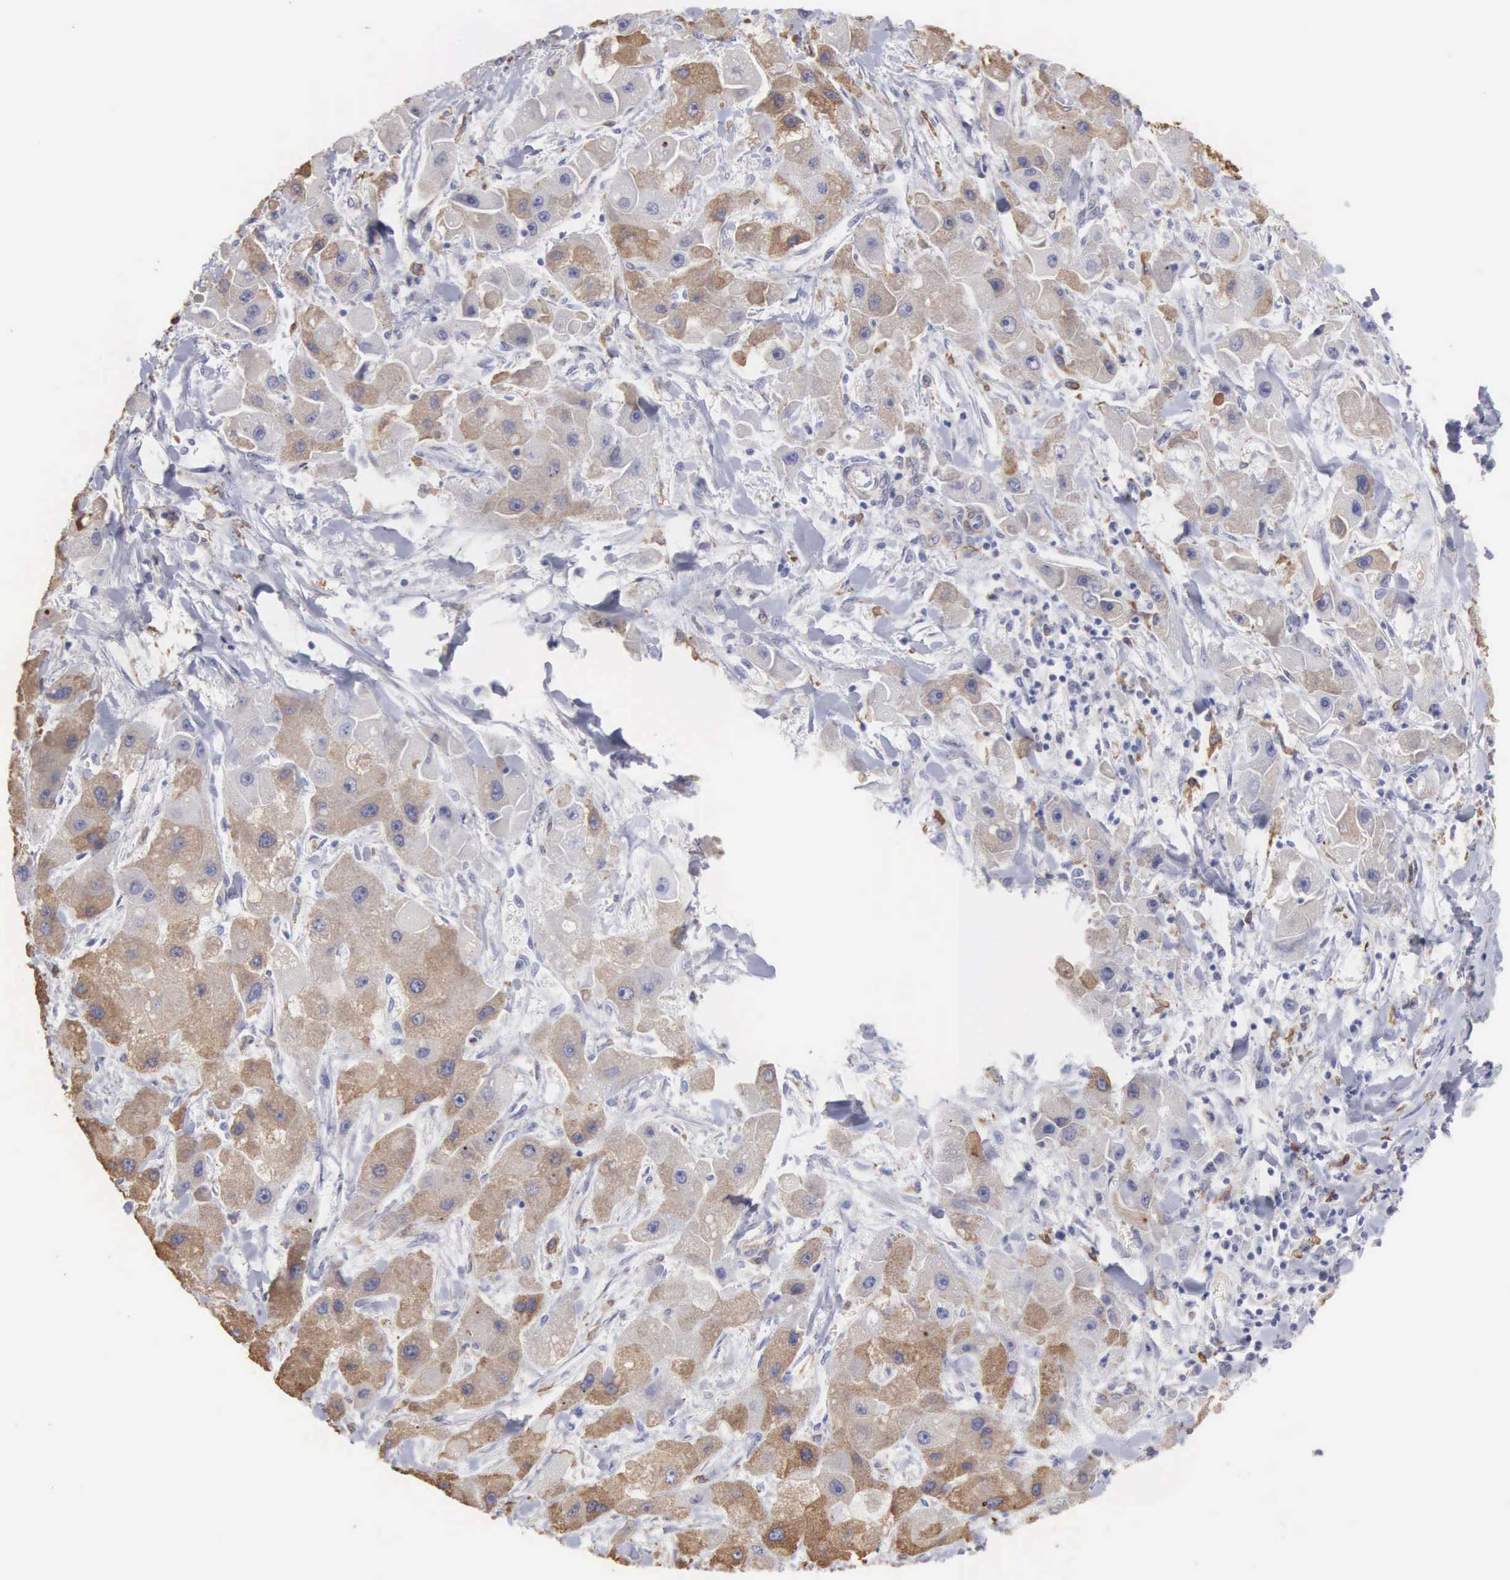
{"staining": {"intensity": "weak", "quantity": "25%-75%", "location": "cytoplasmic/membranous"}, "tissue": "liver cancer", "cell_type": "Tumor cells", "image_type": "cancer", "snomed": [{"axis": "morphology", "description": "Carcinoma, Hepatocellular, NOS"}, {"axis": "topography", "description": "Liver"}], "caption": "An image of human hepatocellular carcinoma (liver) stained for a protein reveals weak cytoplasmic/membranous brown staining in tumor cells.", "gene": "LIN52", "patient": {"sex": "male", "age": 24}}